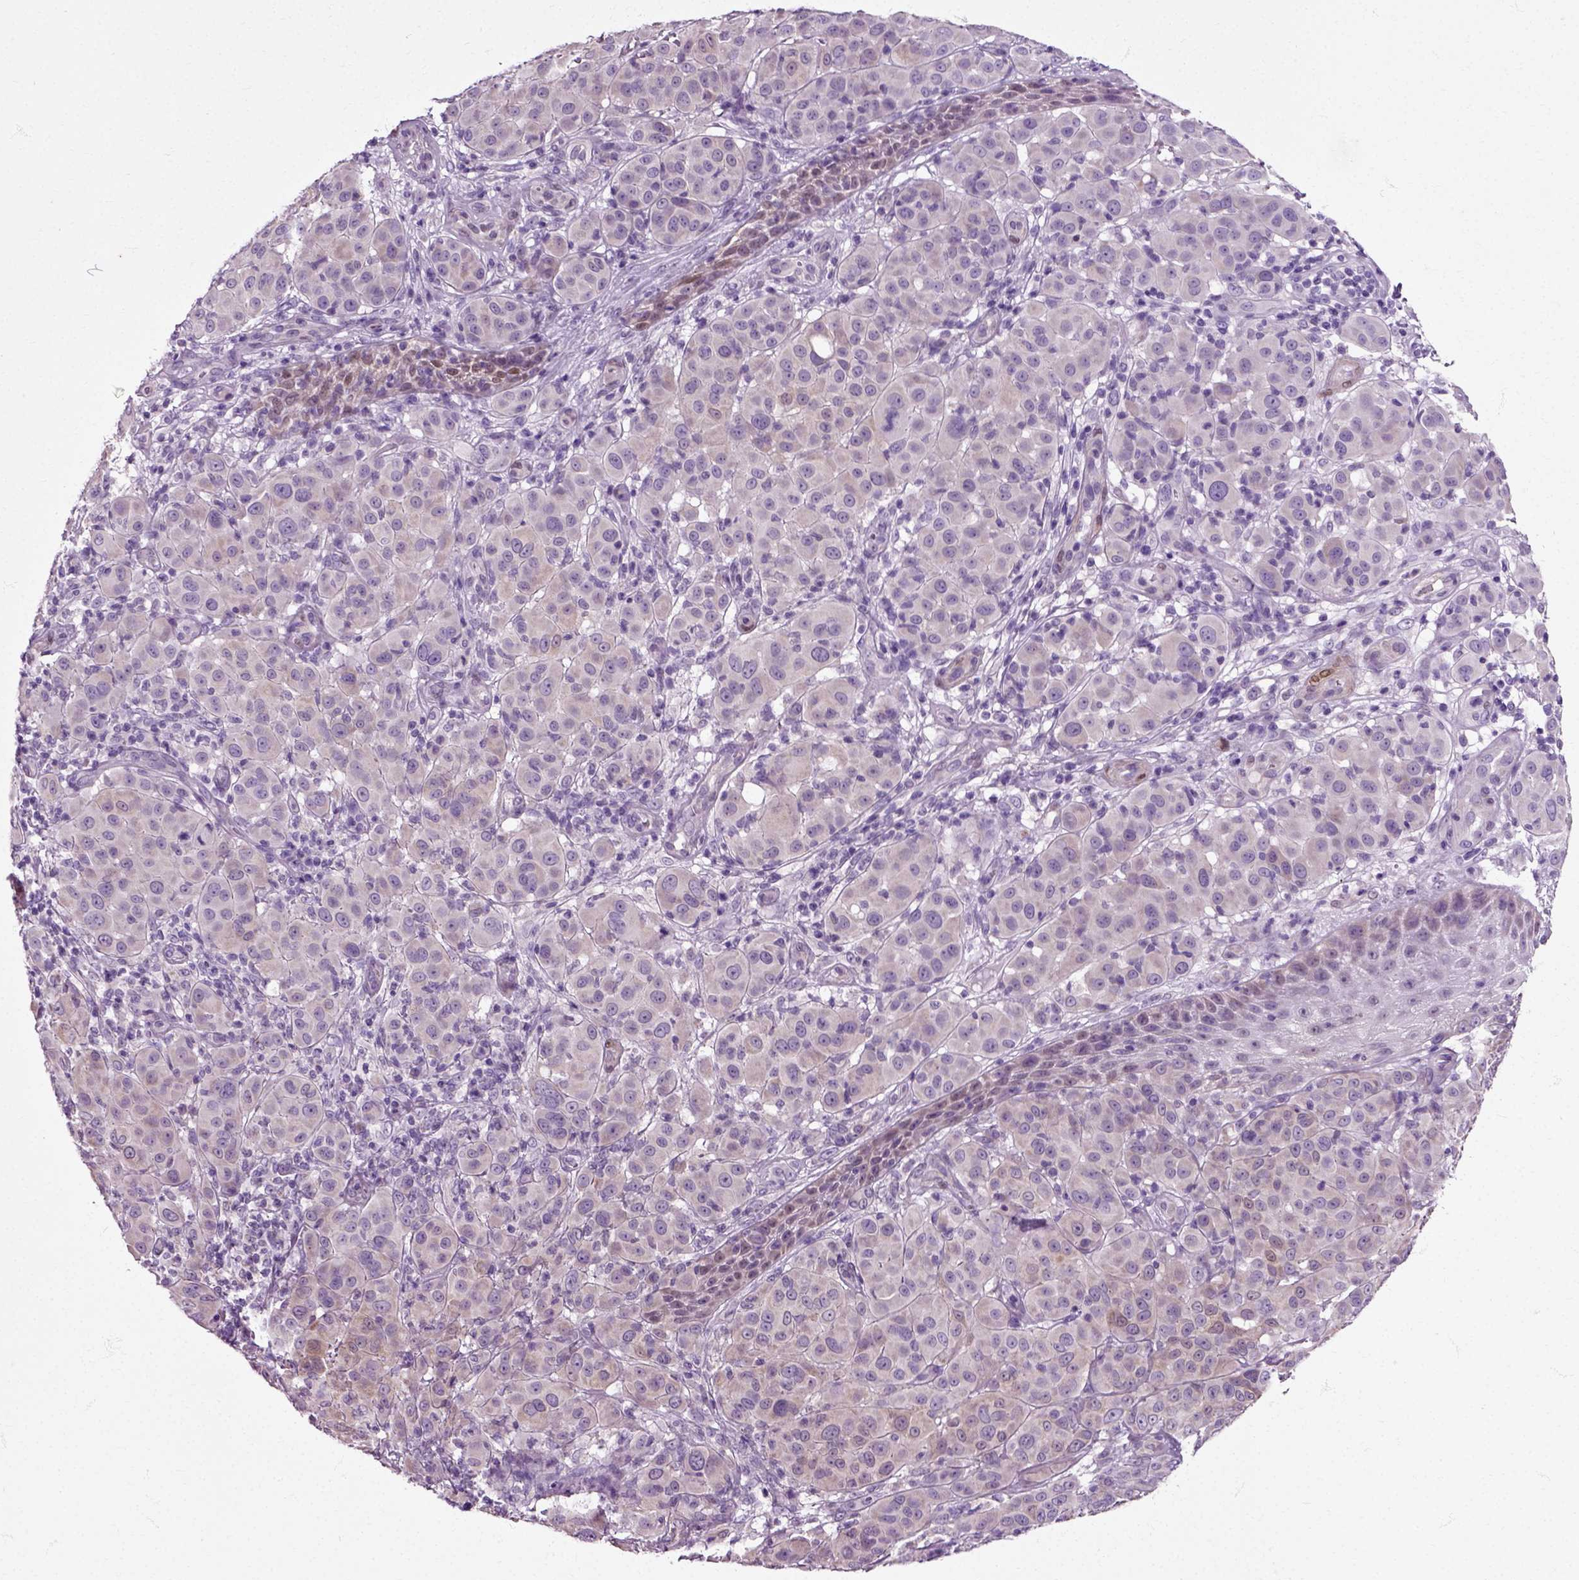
{"staining": {"intensity": "weak", "quantity": "<25%", "location": "cytoplasmic/membranous"}, "tissue": "melanoma", "cell_type": "Tumor cells", "image_type": "cancer", "snomed": [{"axis": "morphology", "description": "Malignant melanoma, NOS"}, {"axis": "topography", "description": "Skin"}], "caption": "DAB immunohistochemical staining of human melanoma shows no significant positivity in tumor cells.", "gene": "HSPA2", "patient": {"sex": "female", "age": 87}}